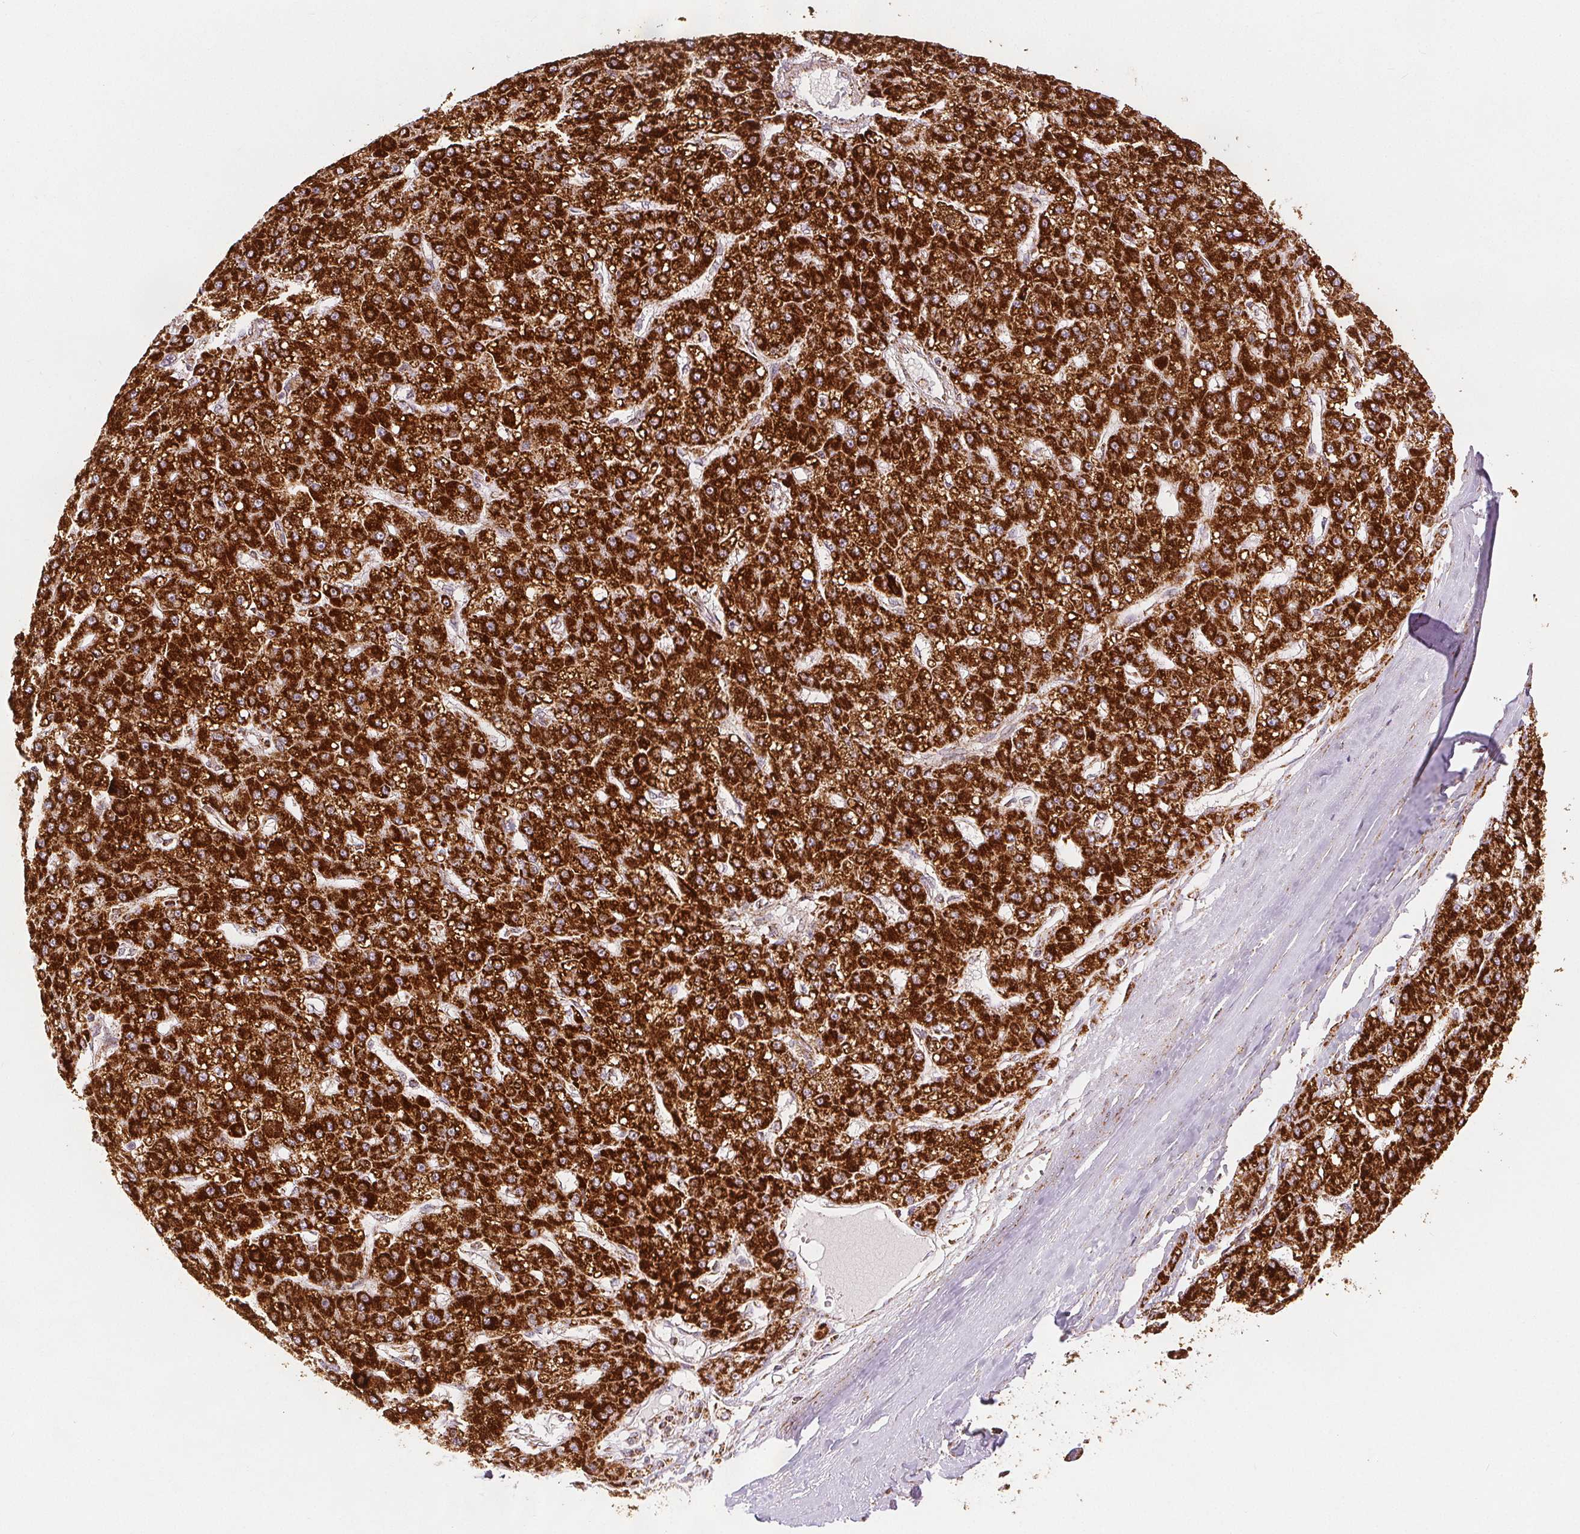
{"staining": {"intensity": "strong", "quantity": ">75%", "location": "cytoplasmic/membranous"}, "tissue": "liver cancer", "cell_type": "Tumor cells", "image_type": "cancer", "snomed": [{"axis": "morphology", "description": "Carcinoma, Hepatocellular, NOS"}, {"axis": "topography", "description": "Liver"}], "caption": "About >75% of tumor cells in human hepatocellular carcinoma (liver) demonstrate strong cytoplasmic/membranous protein staining as visualized by brown immunohistochemical staining.", "gene": "SDHB", "patient": {"sex": "male", "age": 67}}